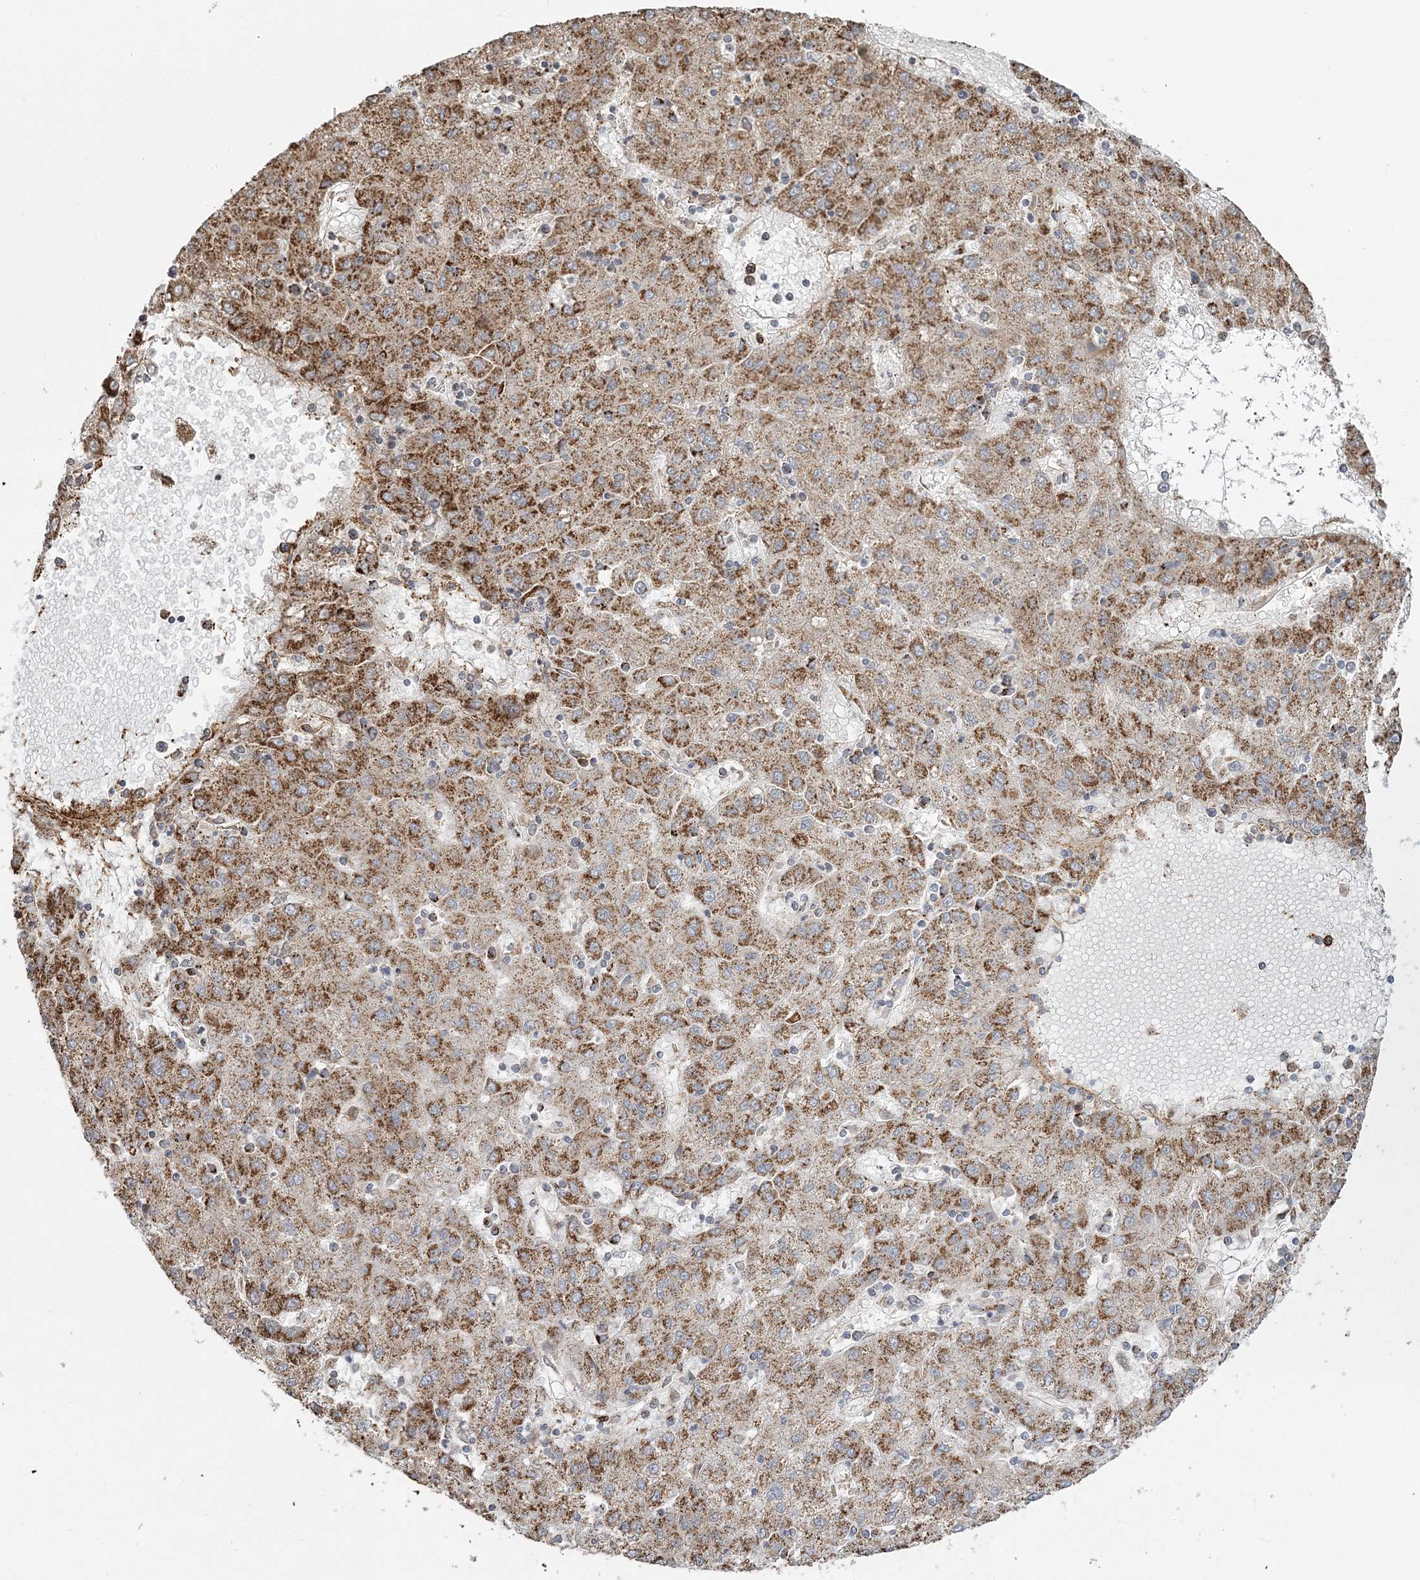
{"staining": {"intensity": "moderate", "quantity": ">75%", "location": "cytoplasmic/membranous"}, "tissue": "liver cancer", "cell_type": "Tumor cells", "image_type": "cancer", "snomed": [{"axis": "morphology", "description": "Carcinoma, Hepatocellular, NOS"}, {"axis": "topography", "description": "Liver"}], "caption": "Immunohistochemistry image of neoplastic tissue: hepatocellular carcinoma (liver) stained using immunohistochemistry demonstrates medium levels of moderate protein expression localized specifically in the cytoplasmic/membranous of tumor cells, appearing as a cytoplasmic/membranous brown color.", "gene": "TRAF3IP2", "patient": {"sex": "male", "age": 72}}